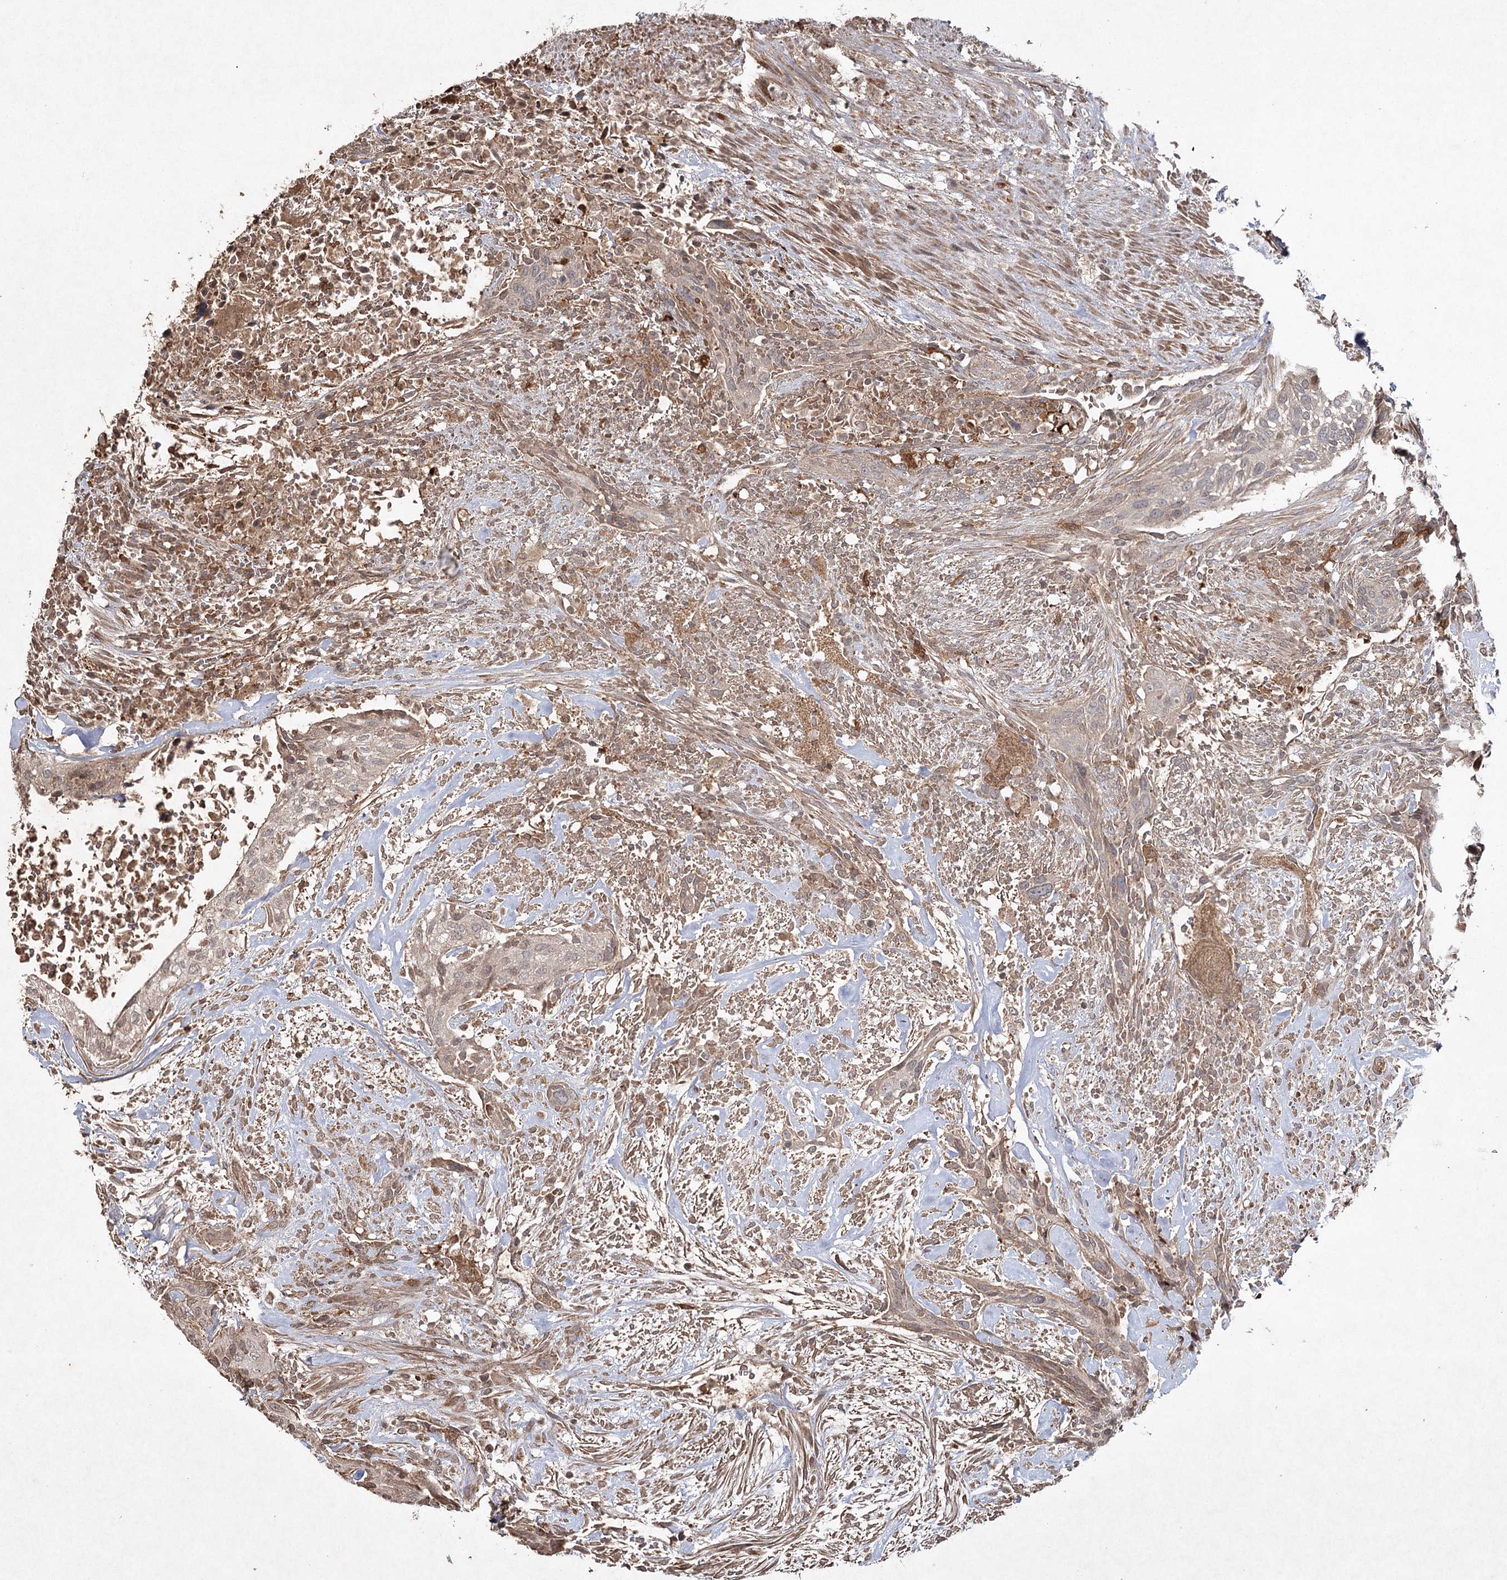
{"staining": {"intensity": "negative", "quantity": "none", "location": "none"}, "tissue": "urothelial cancer", "cell_type": "Tumor cells", "image_type": "cancer", "snomed": [{"axis": "morphology", "description": "Urothelial carcinoma, High grade"}, {"axis": "topography", "description": "Urinary bladder"}], "caption": "IHC image of neoplastic tissue: human urothelial cancer stained with DAB (3,3'-diaminobenzidine) shows no significant protein expression in tumor cells.", "gene": "CYP2B6", "patient": {"sex": "male", "age": 35}}